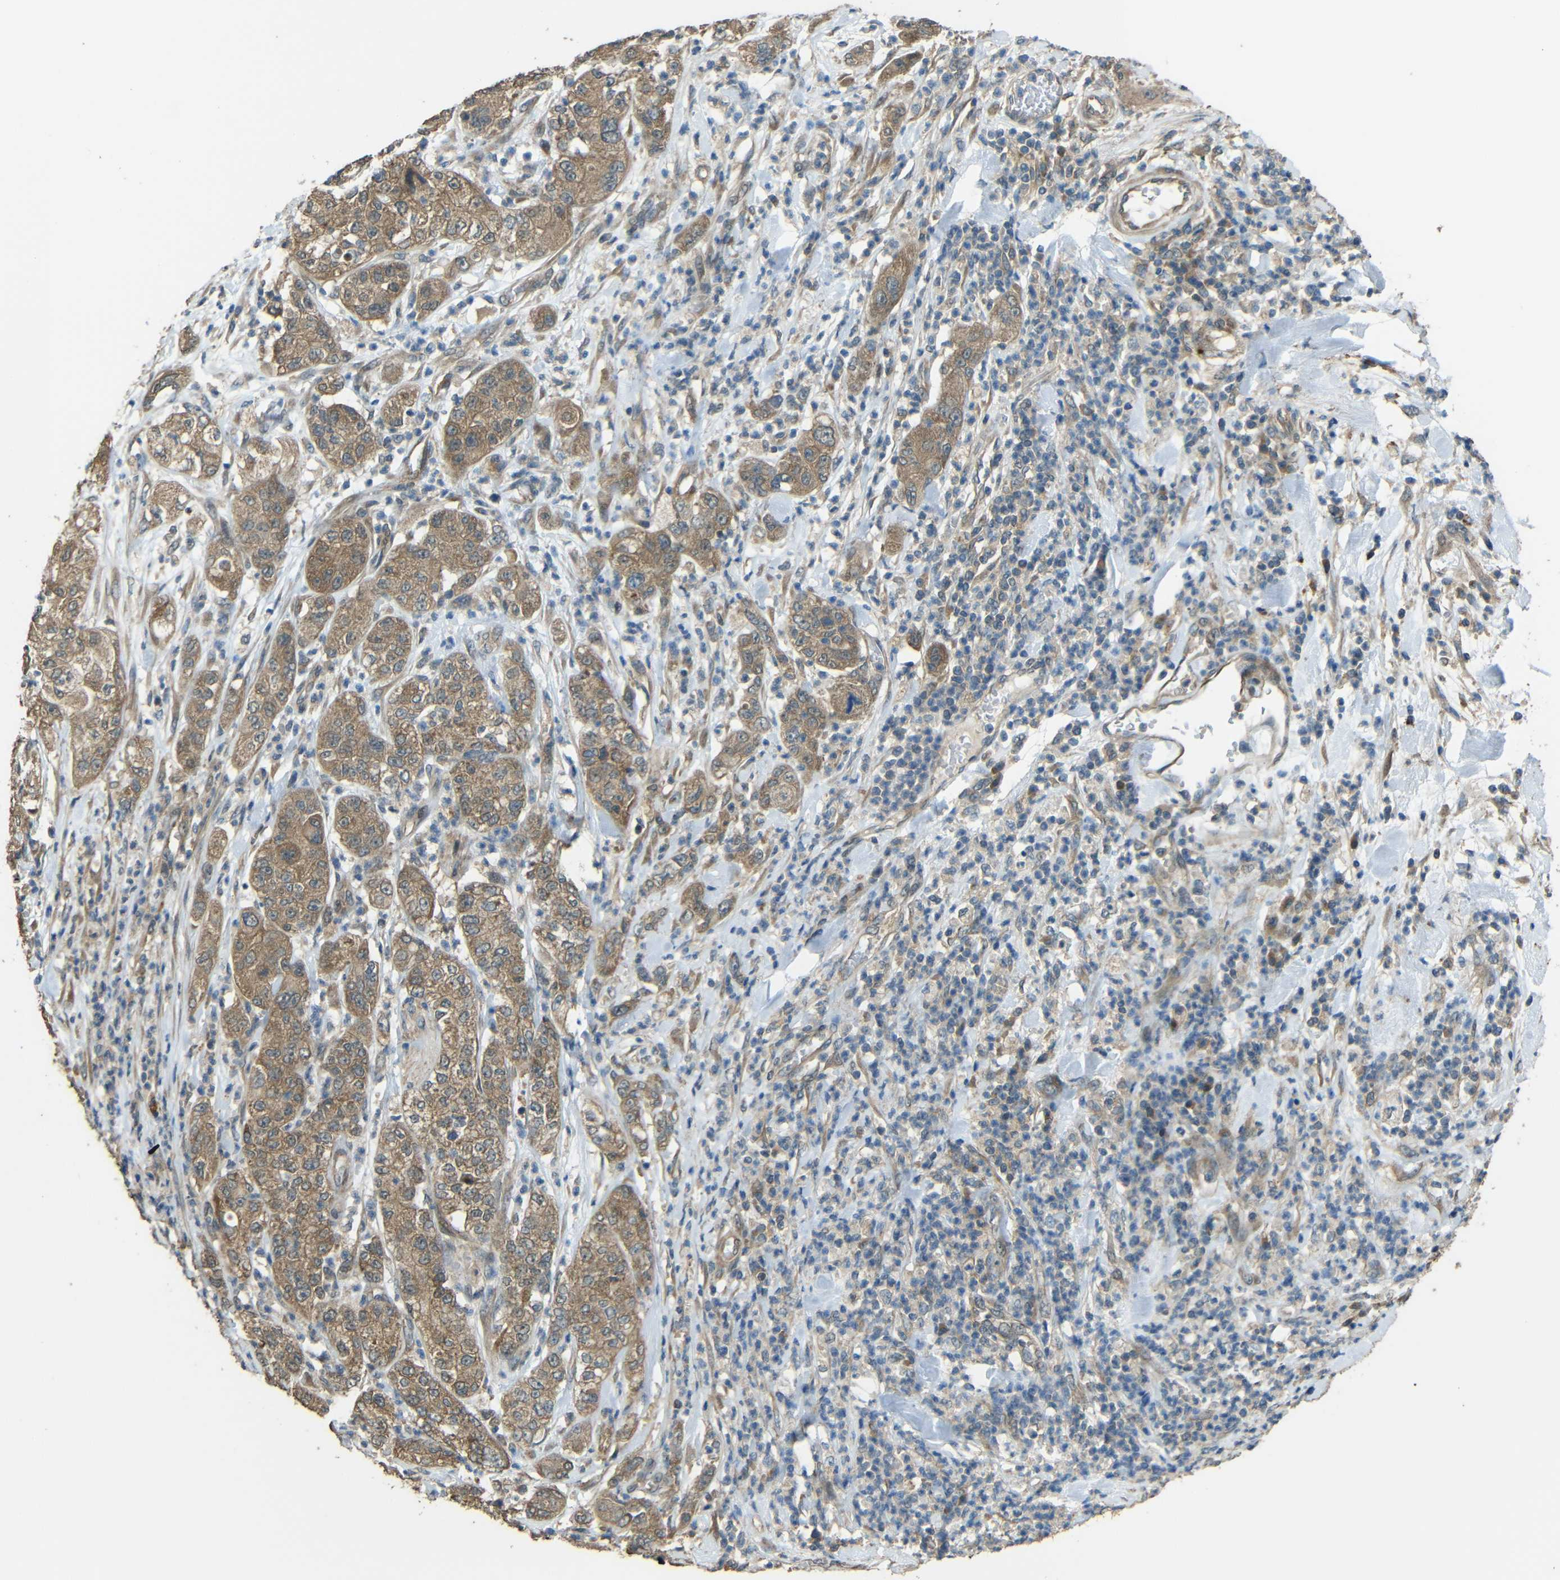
{"staining": {"intensity": "moderate", "quantity": ">75%", "location": "cytoplasmic/membranous"}, "tissue": "pancreatic cancer", "cell_type": "Tumor cells", "image_type": "cancer", "snomed": [{"axis": "morphology", "description": "Adenocarcinoma, NOS"}, {"axis": "topography", "description": "Pancreas"}], "caption": "Brown immunohistochemical staining in pancreatic cancer displays moderate cytoplasmic/membranous expression in about >75% of tumor cells. Ihc stains the protein in brown and the nuclei are stained blue.", "gene": "ACACA", "patient": {"sex": "female", "age": 78}}